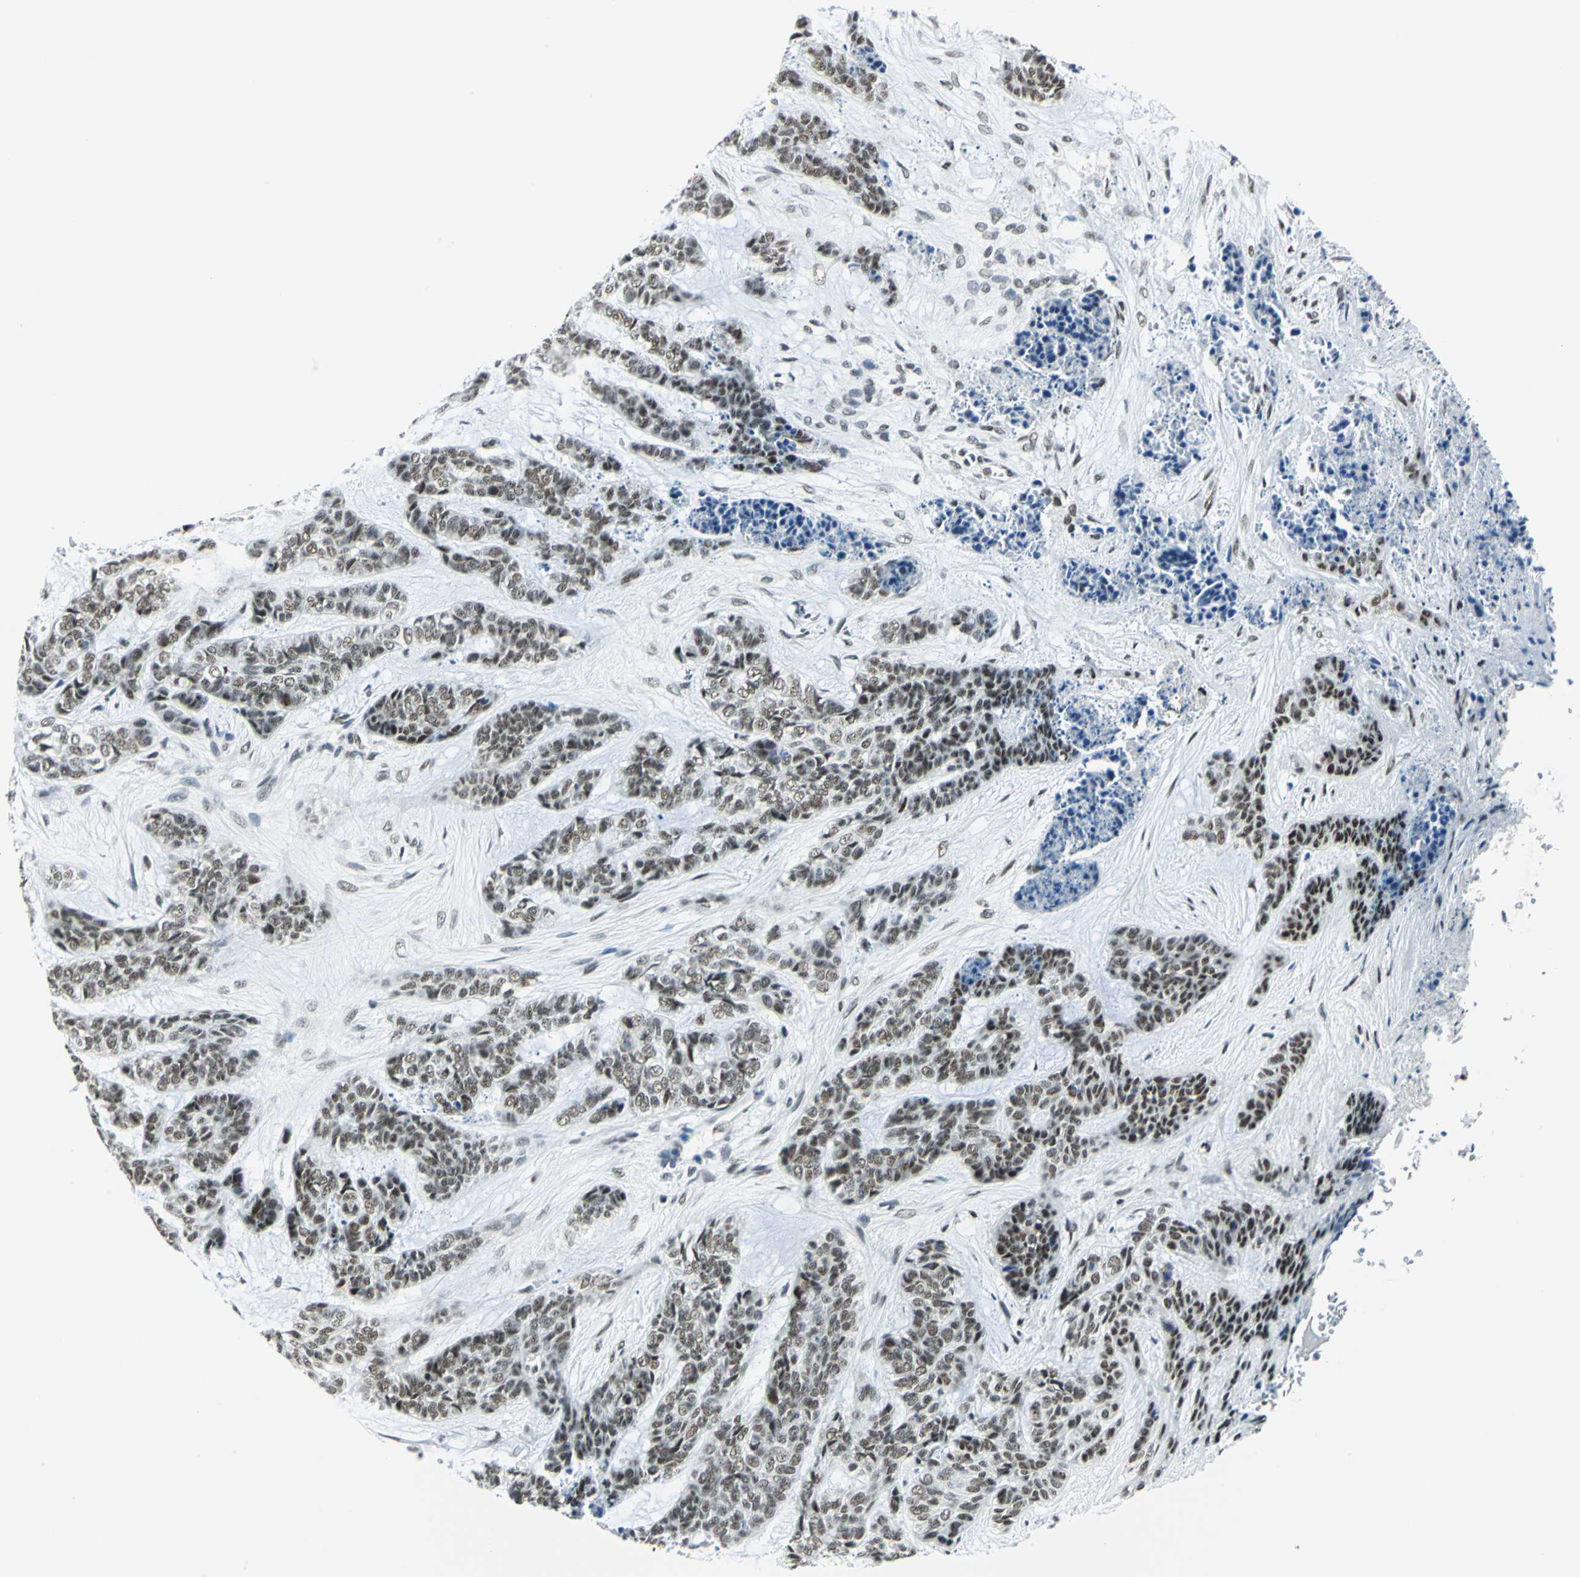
{"staining": {"intensity": "weak", "quantity": "25%-75%", "location": "nuclear"}, "tissue": "skin cancer", "cell_type": "Tumor cells", "image_type": "cancer", "snomed": [{"axis": "morphology", "description": "Basal cell carcinoma"}, {"axis": "topography", "description": "Skin"}], "caption": "Weak nuclear expression is seen in approximately 25%-75% of tumor cells in skin cancer (basal cell carcinoma).", "gene": "MTMR10", "patient": {"sex": "female", "age": 64}}